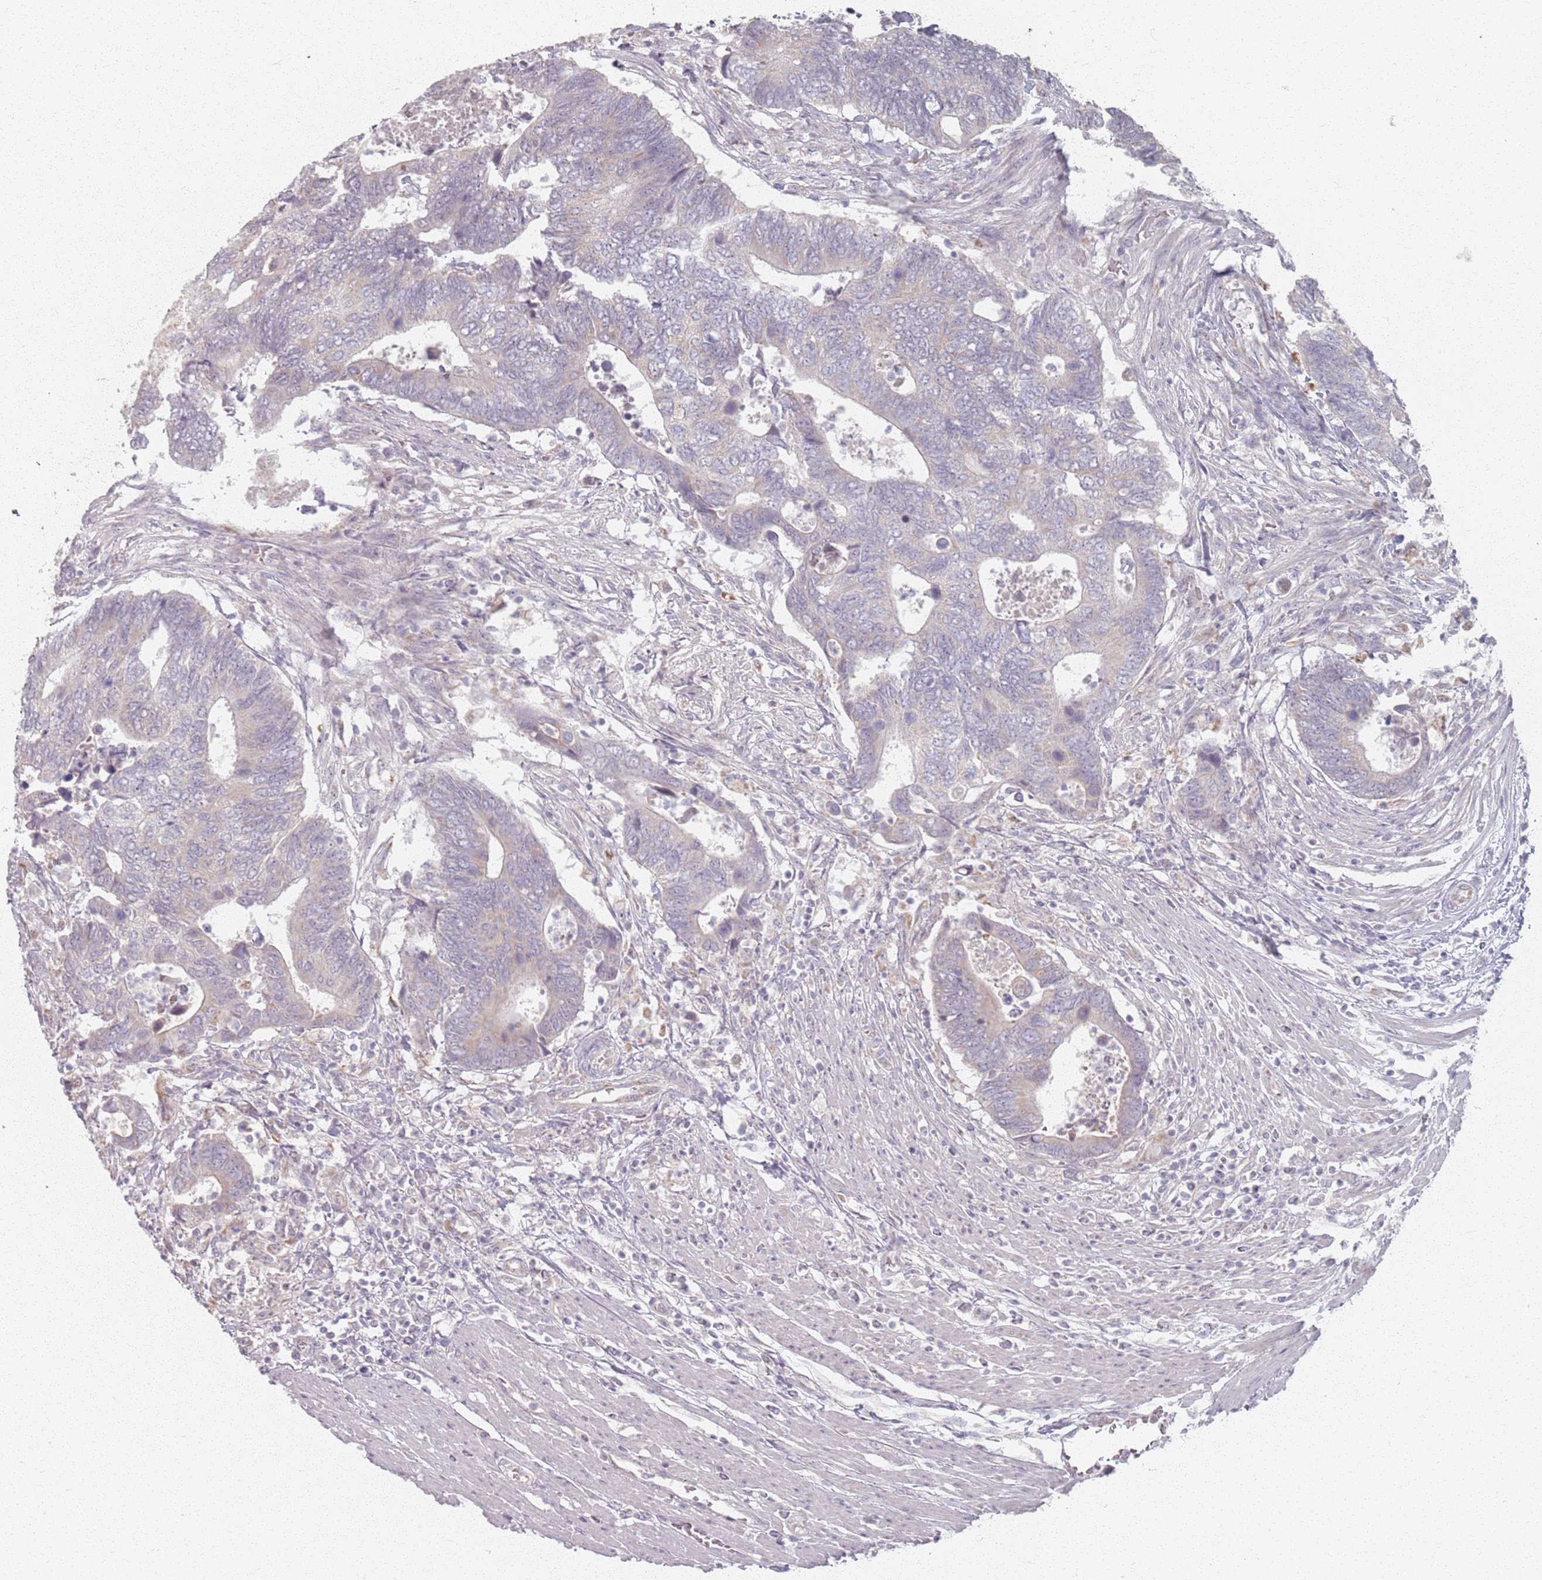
{"staining": {"intensity": "negative", "quantity": "none", "location": "none"}, "tissue": "colorectal cancer", "cell_type": "Tumor cells", "image_type": "cancer", "snomed": [{"axis": "morphology", "description": "Adenocarcinoma, NOS"}, {"axis": "topography", "description": "Colon"}], "caption": "This micrograph is of colorectal adenocarcinoma stained with IHC to label a protein in brown with the nuclei are counter-stained blue. There is no expression in tumor cells.", "gene": "PKD2L2", "patient": {"sex": "male", "age": 87}}